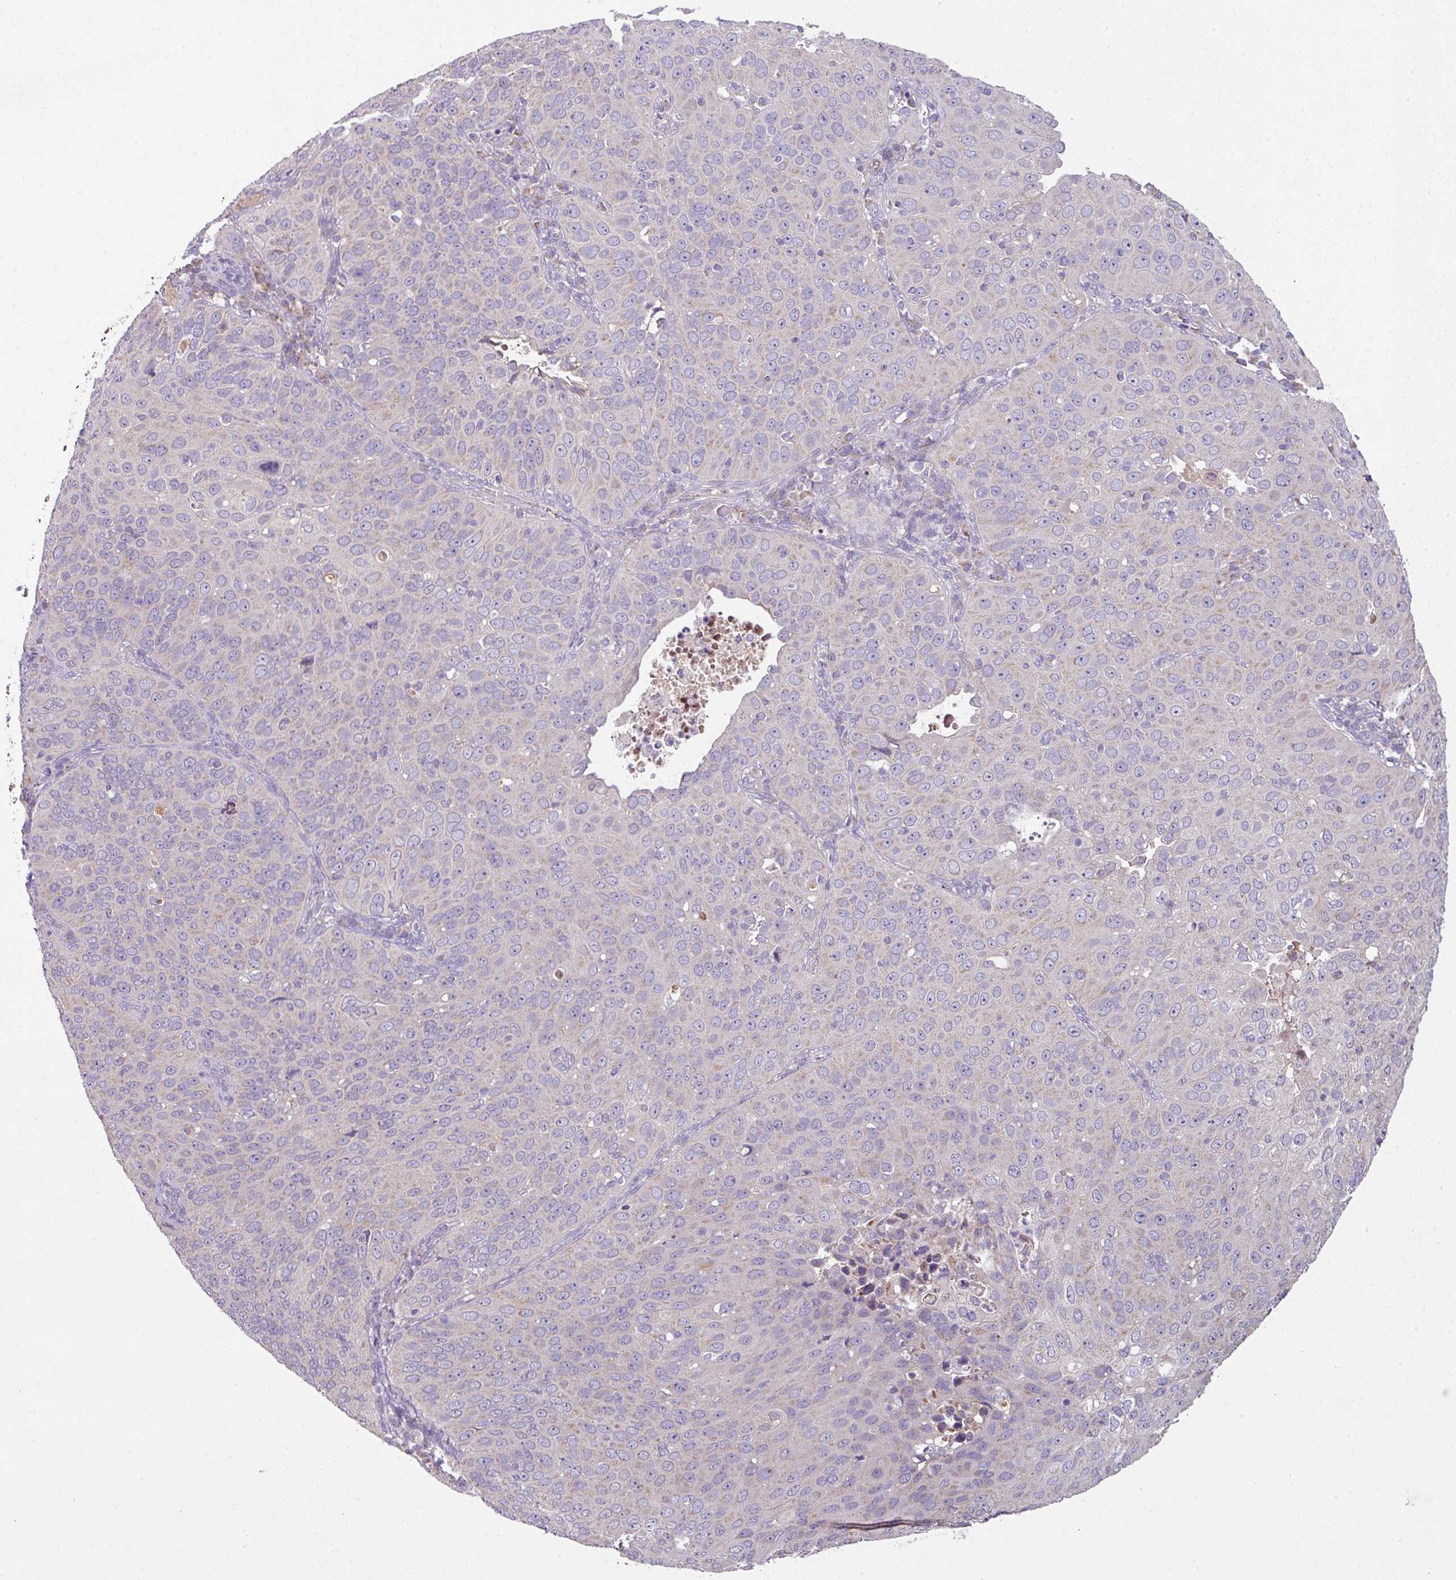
{"staining": {"intensity": "negative", "quantity": "none", "location": "none"}, "tissue": "cervical cancer", "cell_type": "Tumor cells", "image_type": "cancer", "snomed": [{"axis": "morphology", "description": "Squamous cell carcinoma, NOS"}, {"axis": "topography", "description": "Cervix"}], "caption": "An image of human cervical cancer is negative for staining in tumor cells. (Stains: DAB IHC with hematoxylin counter stain, Microscopy: brightfield microscopy at high magnification).", "gene": "LRRC9", "patient": {"sex": "female", "age": 36}}